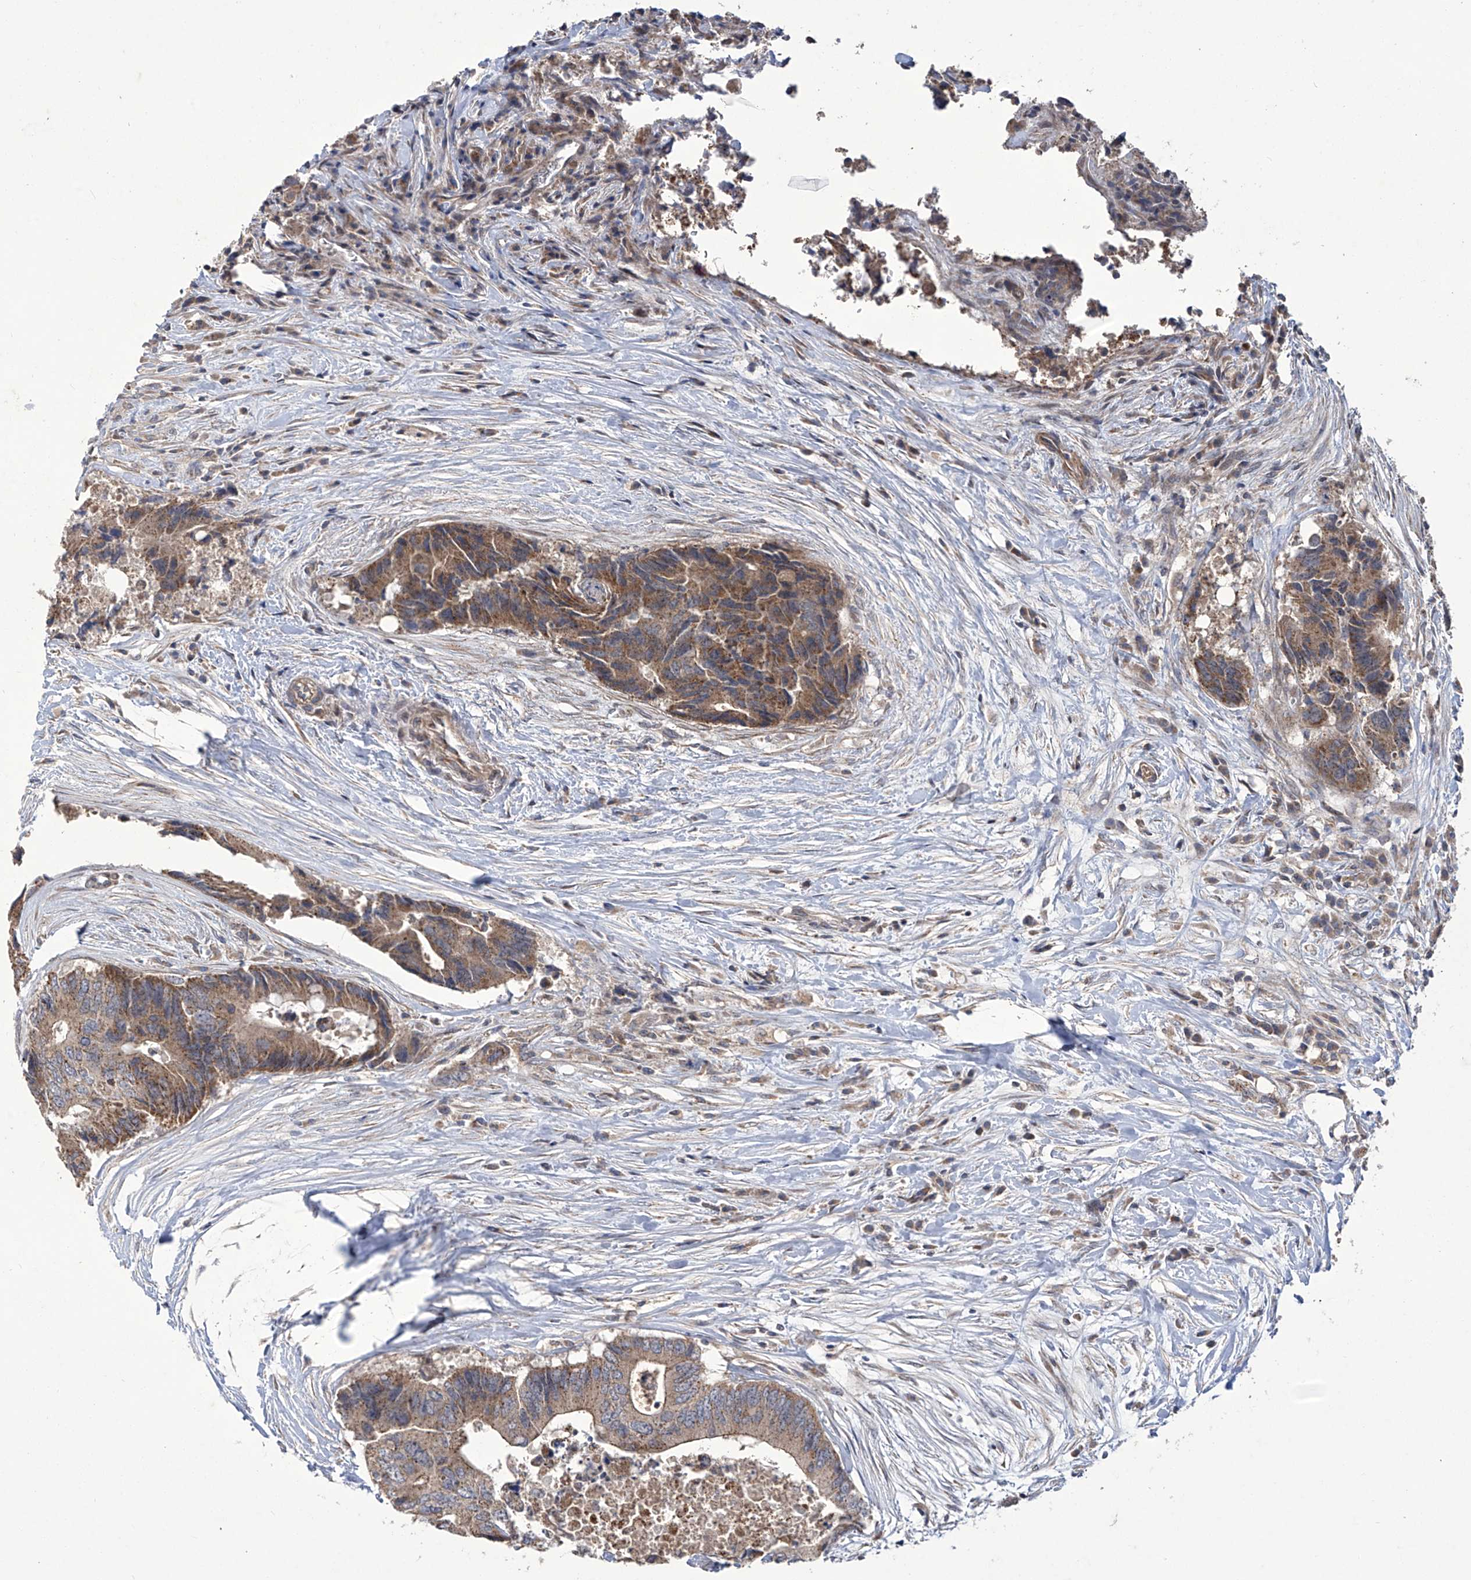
{"staining": {"intensity": "moderate", "quantity": ">75%", "location": "cytoplasmic/membranous"}, "tissue": "colorectal cancer", "cell_type": "Tumor cells", "image_type": "cancer", "snomed": [{"axis": "morphology", "description": "Adenocarcinoma, NOS"}, {"axis": "topography", "description": "Colon"}], "caption": "This image reveals adenocarcinoma (colorectal) stained with IHC to label a protein in brown. The cytoplasmic/membranous of tumor cells show moderate positivity for the protein. Nuclei are counter-stained blue.", "gene": "TRIM60", "patient": {"sex": "male", "age": 71}}